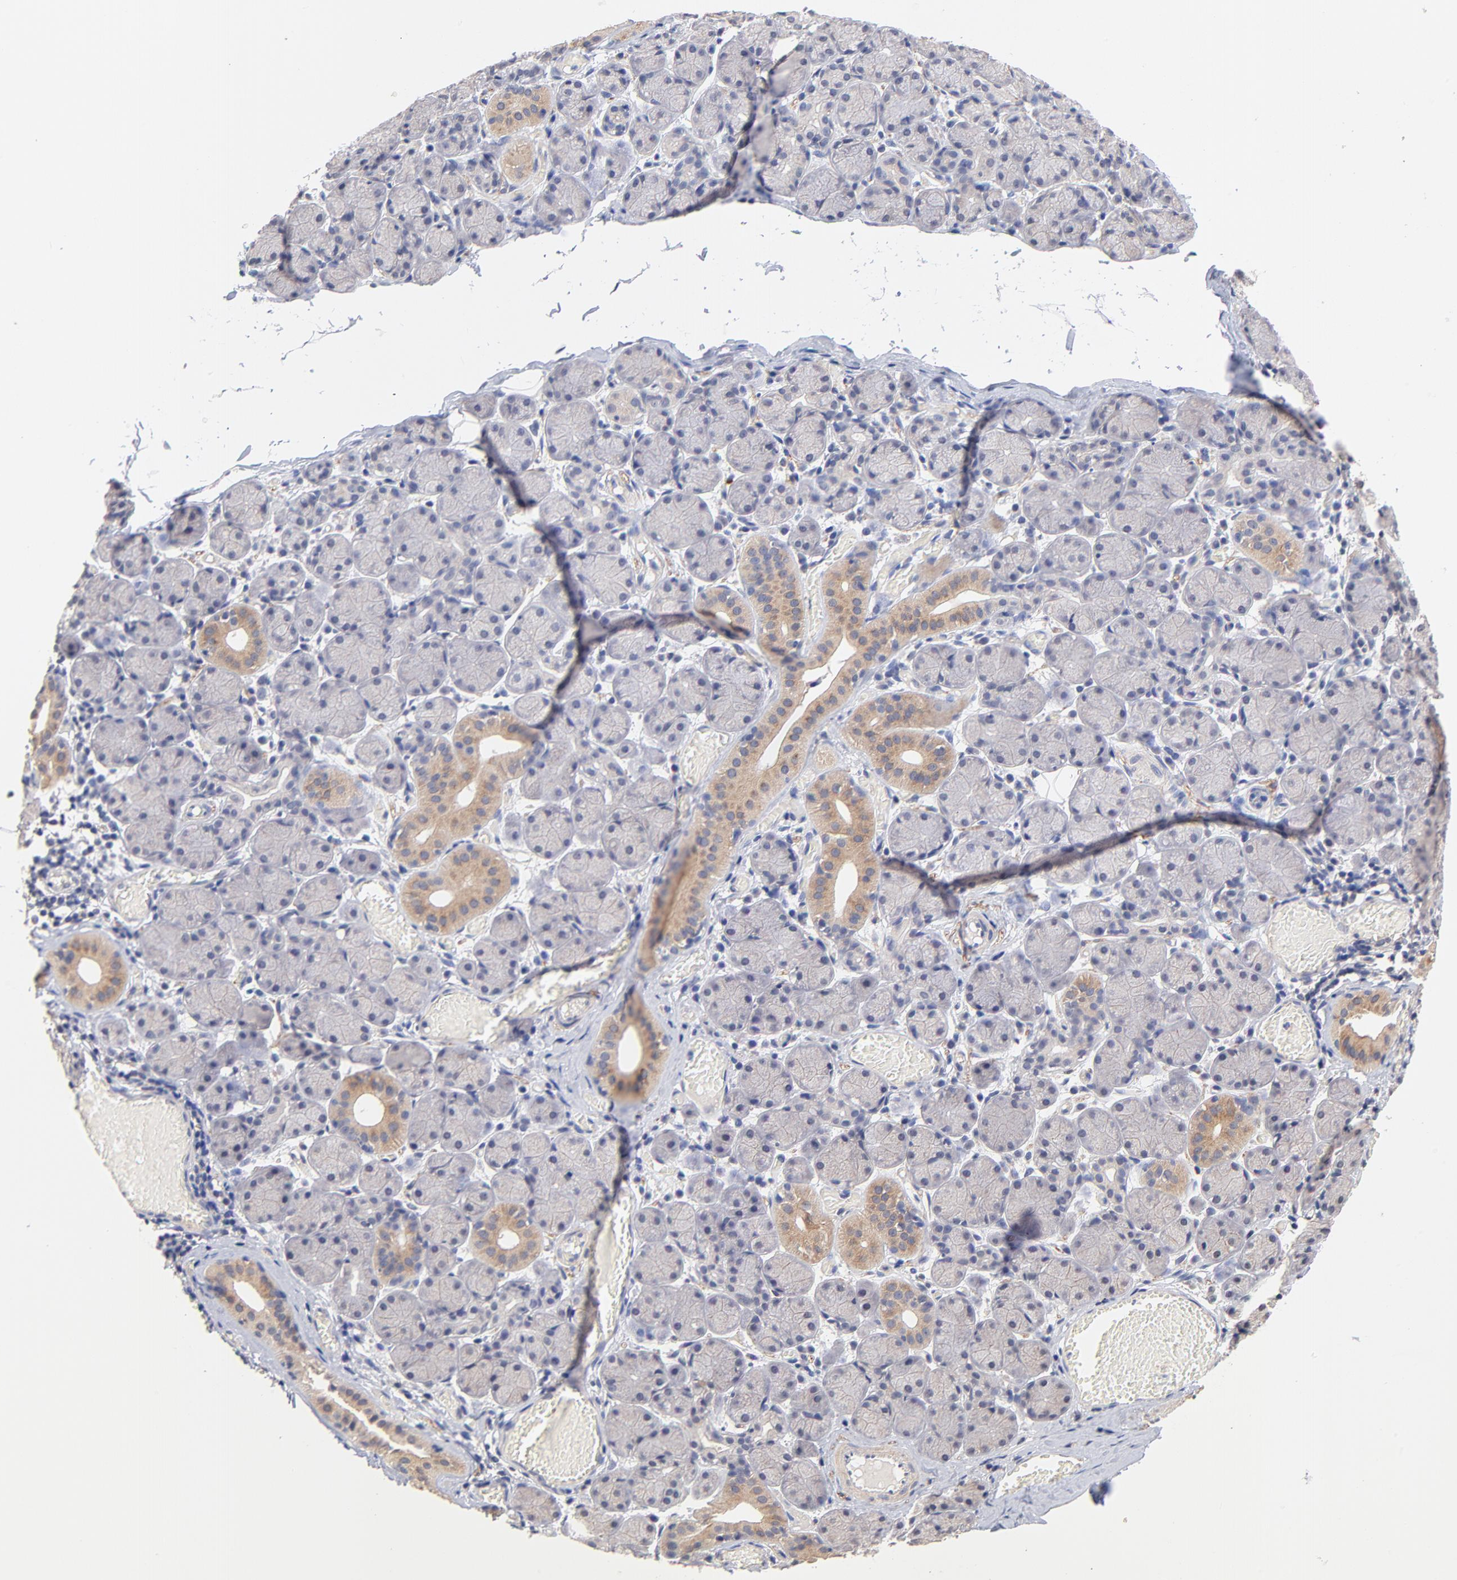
{"staining": {"intensity": "moderate", "quantity": "<25%", "location": "cytoplasmic/membranous"}, "tissue": "salivary gland", "cell_type": "Glandular cells", "image_type": "normal", "snomed": [{"axis": "morphology", "description": "Normal tissue, NOS"}, {"axis": "topography", "description": "Salivary gland"}], "caption": "Unremarkable salivary gland was stained to show a protein in brown. There is low levels of moderate cytoplasmic/membranous expression in about <25% of glandular cells.", "gene": "RIBC2", "patient": {"sex": "female", "age": 24}}